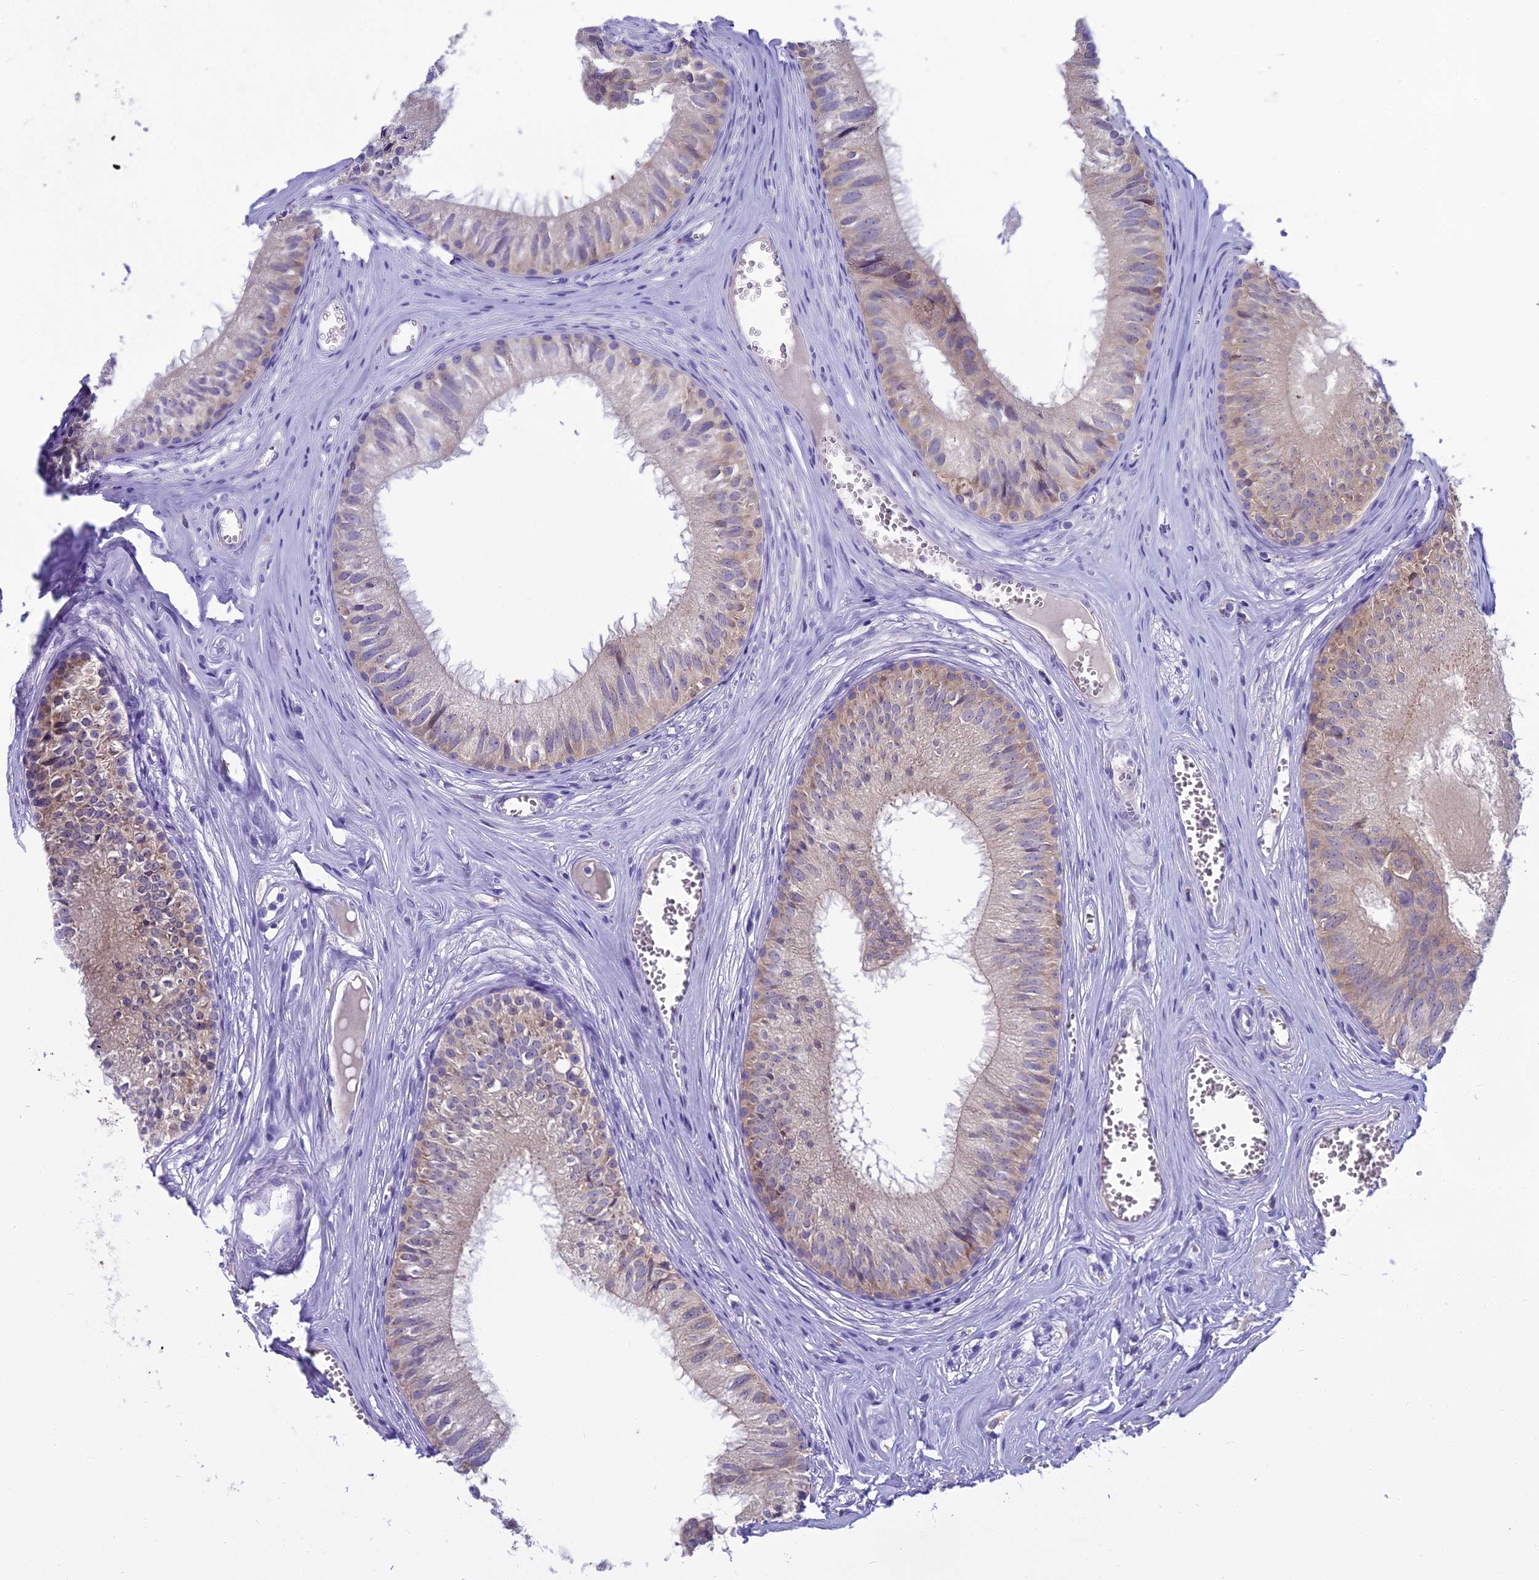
{"staining": {"intensity": "moderate", "quantity": "25%-75%", "location": "cytoplasmic/membranous"}, "tissue": "epididymis", "cell_type": "Glandular cells", "image_type": "normal", "snomed": [{"axis": "morphology", "description": "Normal tissue, NOS"}, {"axis": "topography", "description": "Epididymis"}], "caption": "Immunohistochemistry (IHC) image of unremarkable human epididymis stained for a protein (brown), which displays medium levels of moderate cytoplasmic/membranous expression in approximately 25%-75% of glandular cells.", "gene": "BLNK", "patient": {"sex": "male", "age": 36}}